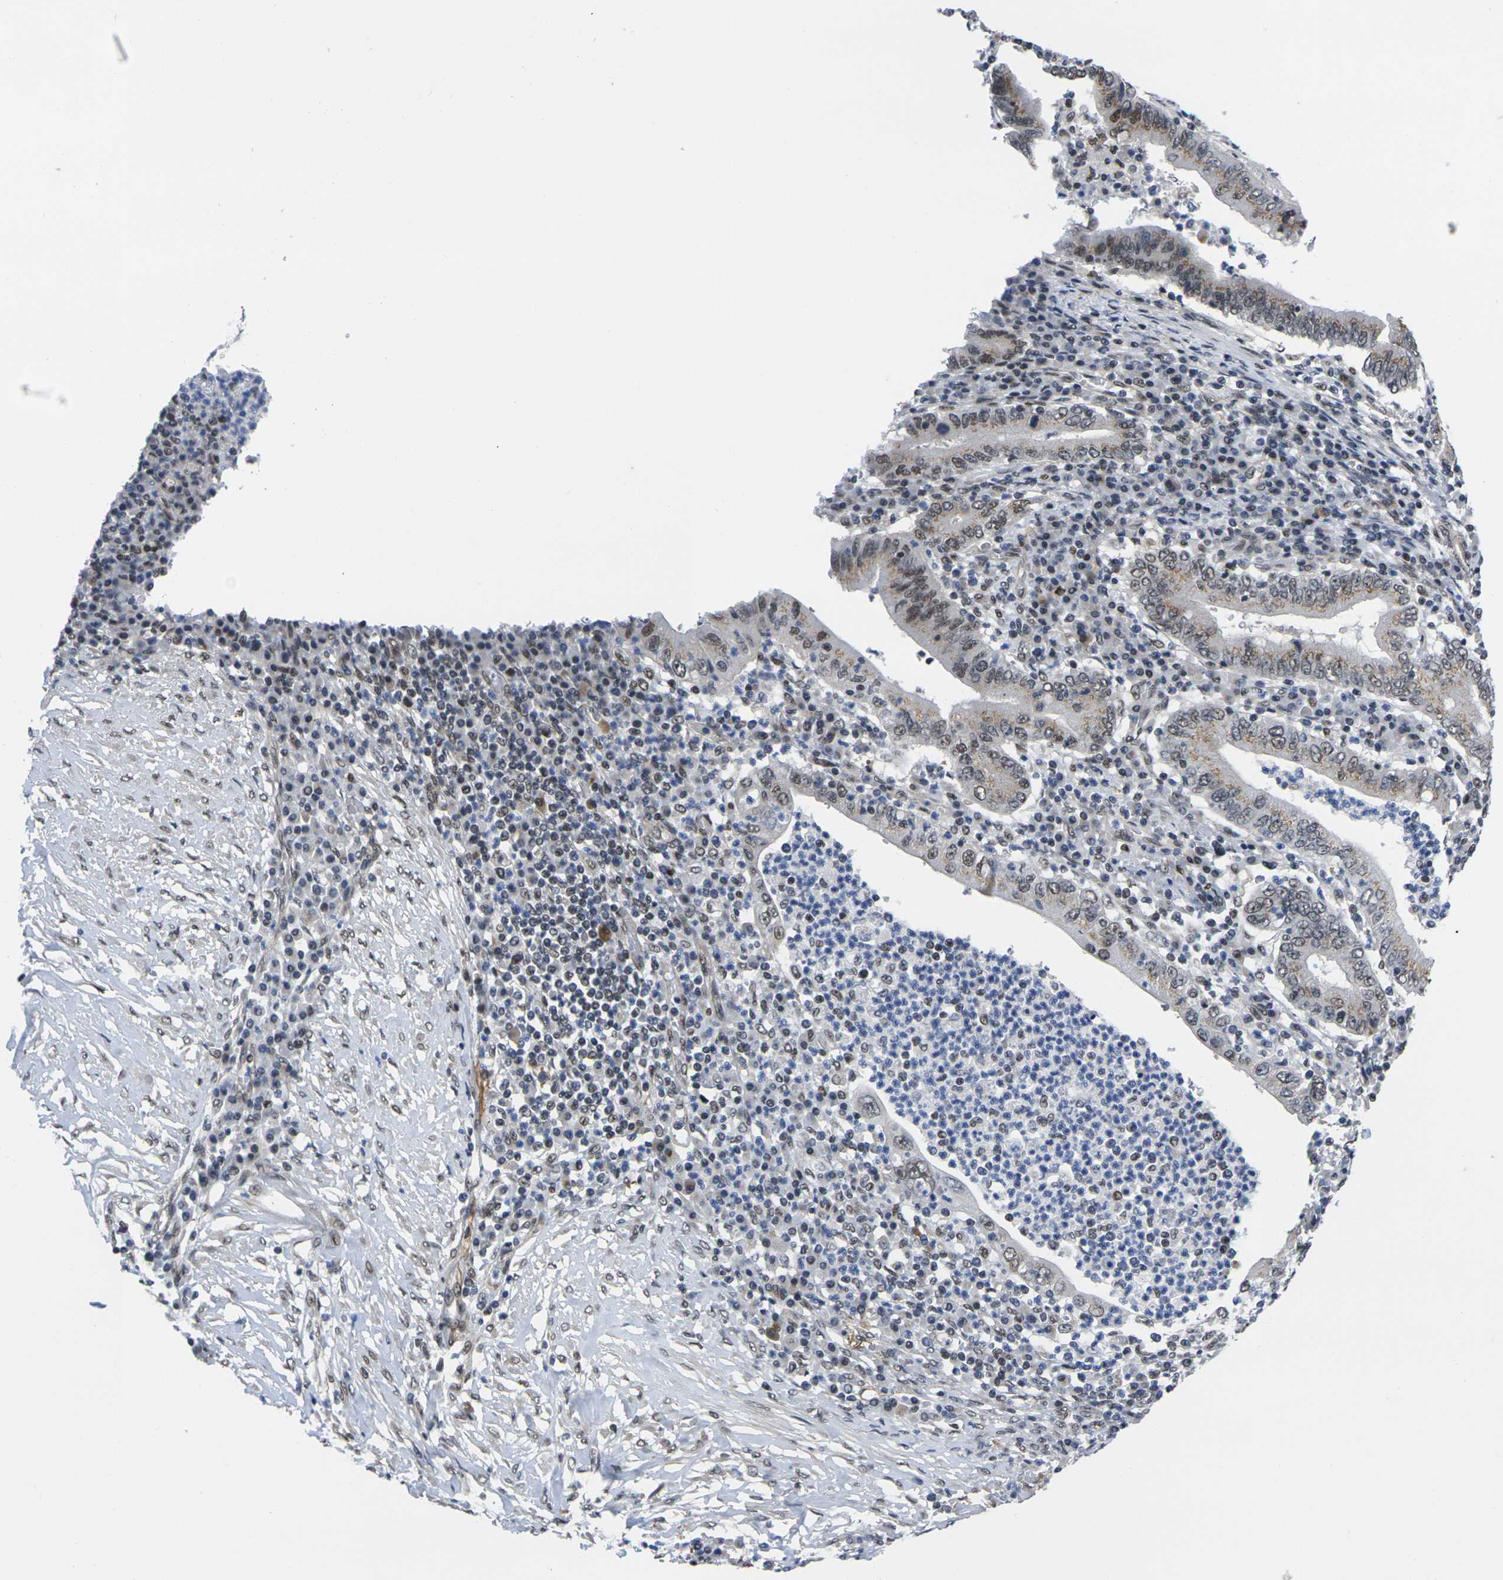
{"staining": {"intensity": "moderate", "quantity": "25%-75%", "location": "cytoplasmic/membranous,nuclear"}, "tissue": "stomach cancer", "cell_type": "Tumor cells", "image_type": "cancer", "snomed": [{"axis": "morphology", "description": "Normal tissue, NOS"}, {"axis": "morphology", "description": "Adenocarcinoma, NOS"}, {"axis": "topography", "description": "Esophagus"}, {"axis": "topography", "description": "Stomach, upper"}, {"axis": "topography", "description": "Peripheral nerve tissue"}], "caption": "Human adenocarcinoma (stomach) stained with a brown dye displays moderate cytoplasmic/membranous and nuclear positive positivity in approximately 25%-75% of tumor cells.", "gene": "RBM7", "patient": {"sex": "male", "age": 62}}